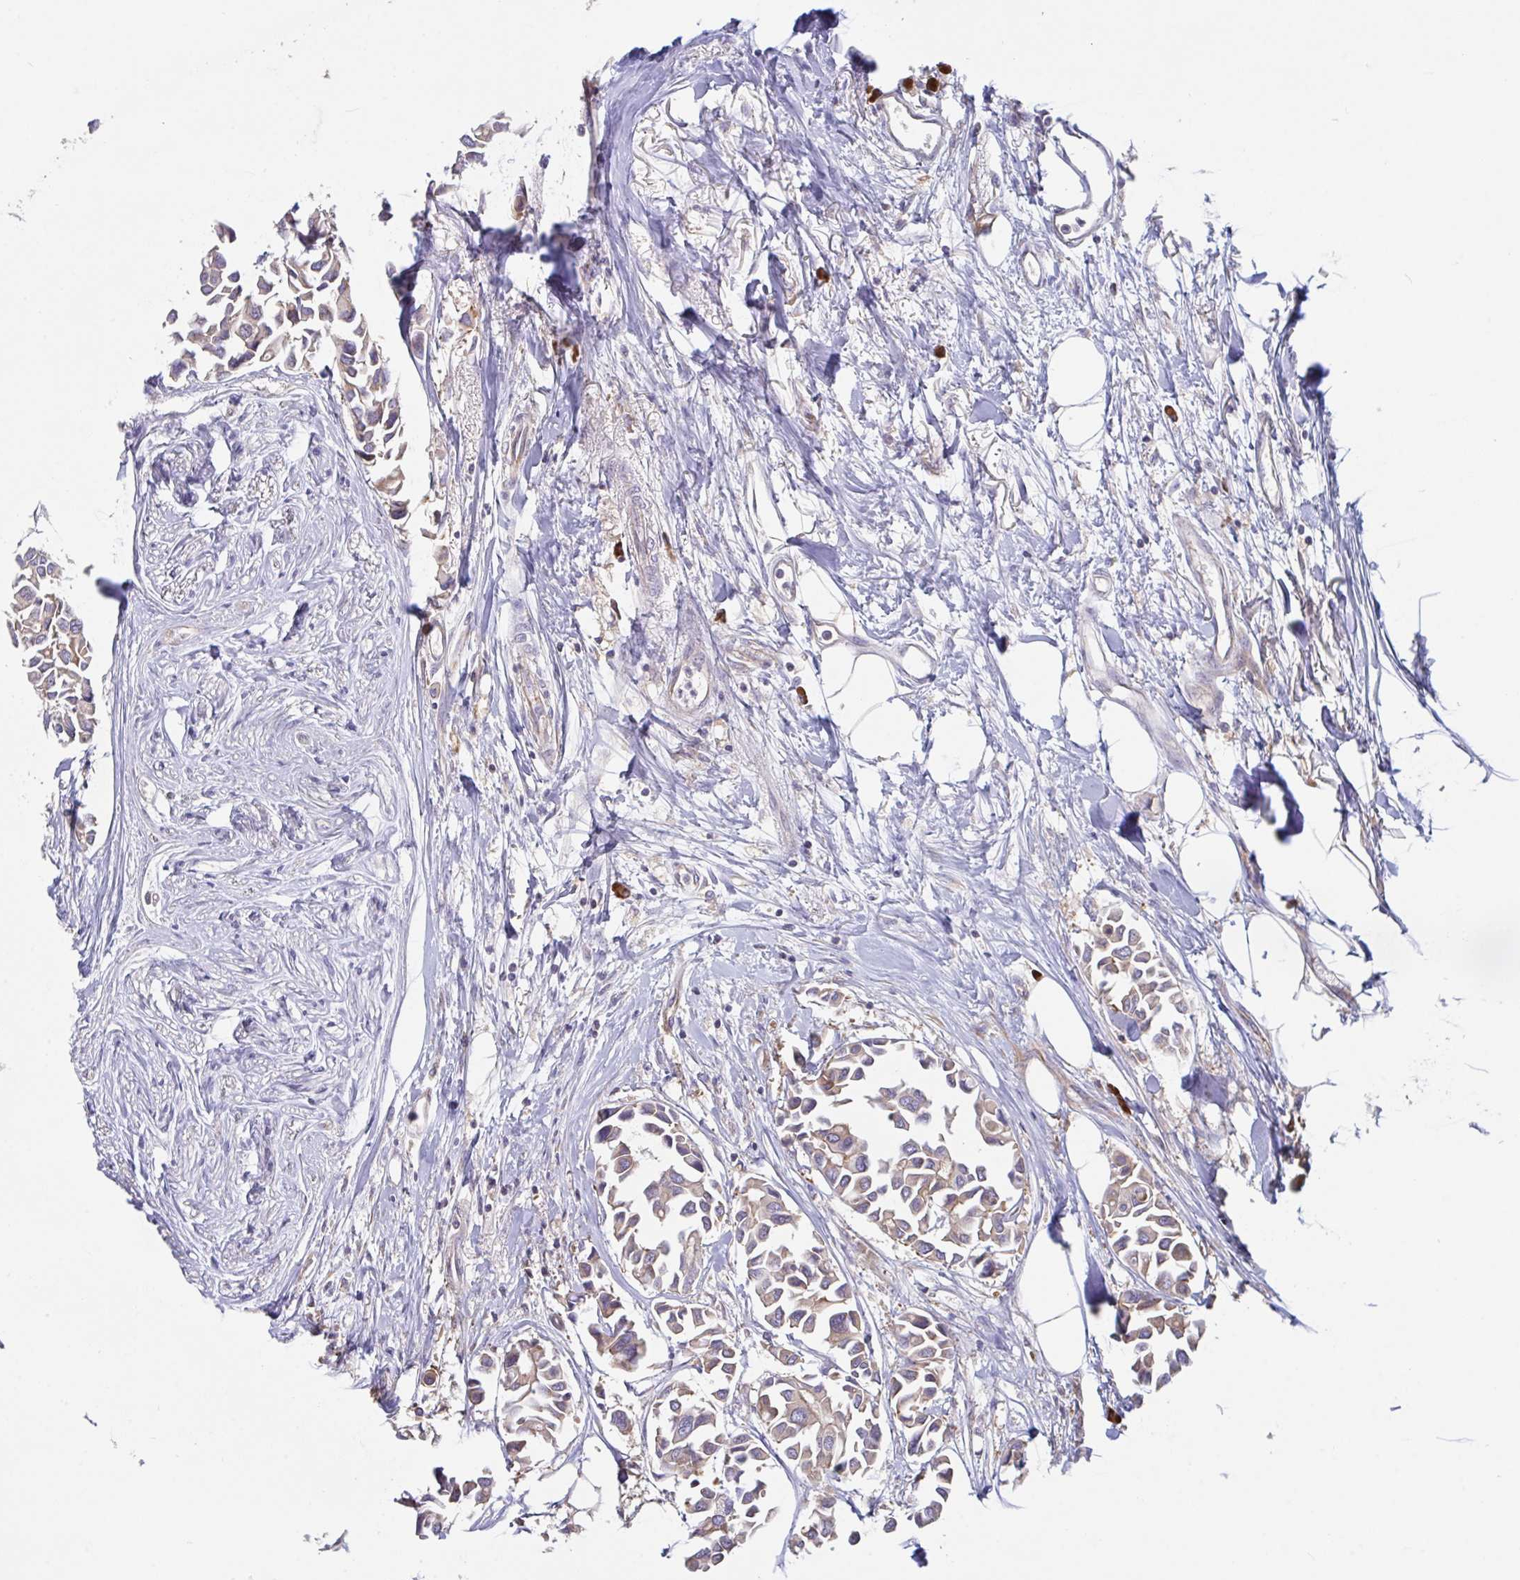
{"staining": {"intensity": "weak", "quantity": ">75%", "location": "cytoplasmic/membranous"}, "tissue": "breast cancer", "cell_type": "Tumor cells", "image_type": "cancer", "snomed": [{"axis": "morphology", "description": "Duct carcinoma"}, {"axis": "topography", "description": "Breast"}], "caption": "This photomicrograph exhibits immunohistochemistry (IHC) staining of human breast cancer (infiltrating ductal carcinoma), with low weak cytoplasmic/membranous positivity in approximately >75% of tumor cells.", "gene": "YARS2", "patient": {"sex": "female", "age": 54}}